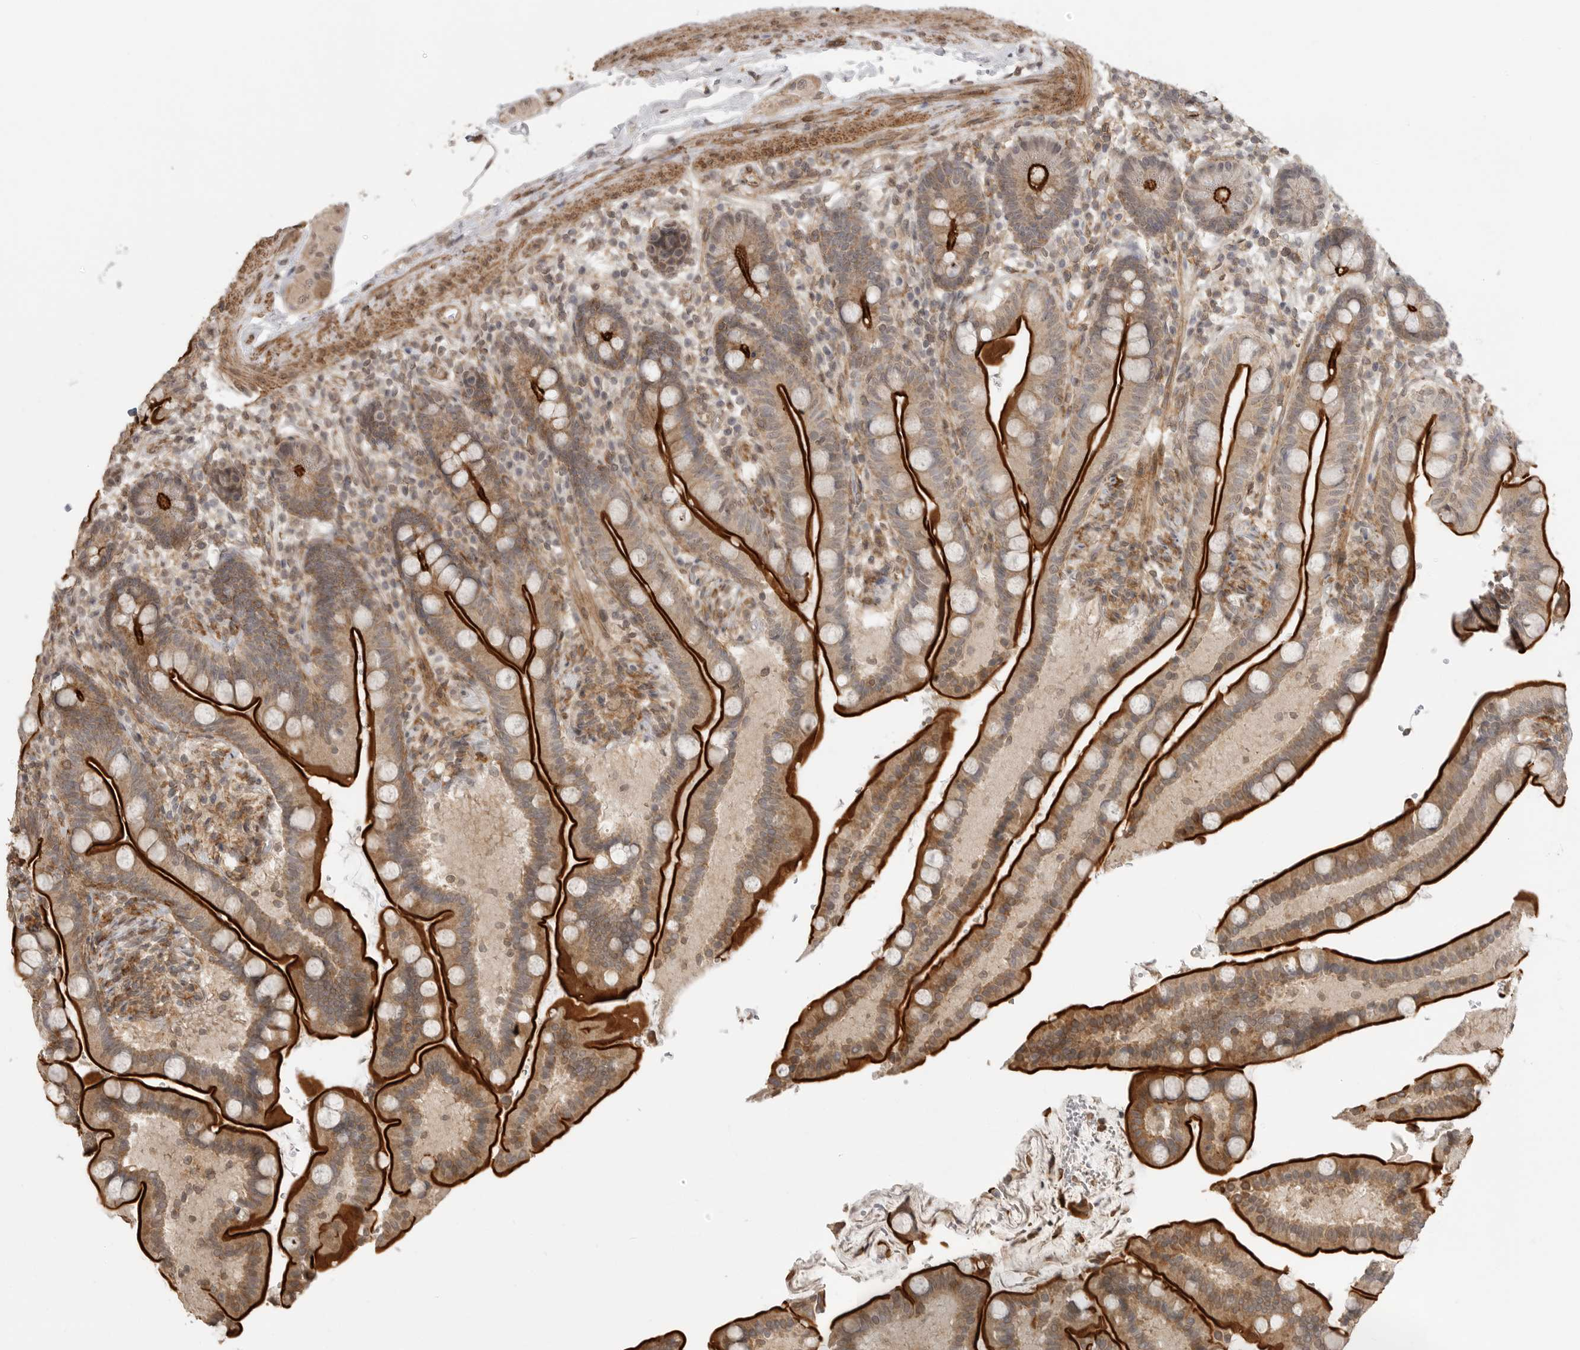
{"staining": {"intensity": "moderate", "quantity": ">75%", "location": "cytoplasmic/membranous"}, "tissue": "colon", "cell_type": "Endothelial cells", "image_type": "normal", "snomed": [{"axis": "morphology", "description": "Normal tissue, NOS"}, {"axis": "topography", "description": "Smooth muscle"}, {"axis": "topography", "description": "Colon"}], "caption": "Protein staining by IHC exhibits moderate cytoplasmic/membranous expression in about >75% of endothelial cells in unremarkable colon. Nuclei are stained in blue.", "gene": "GPC2", "patient": {"sex": "male", "age": 73}}